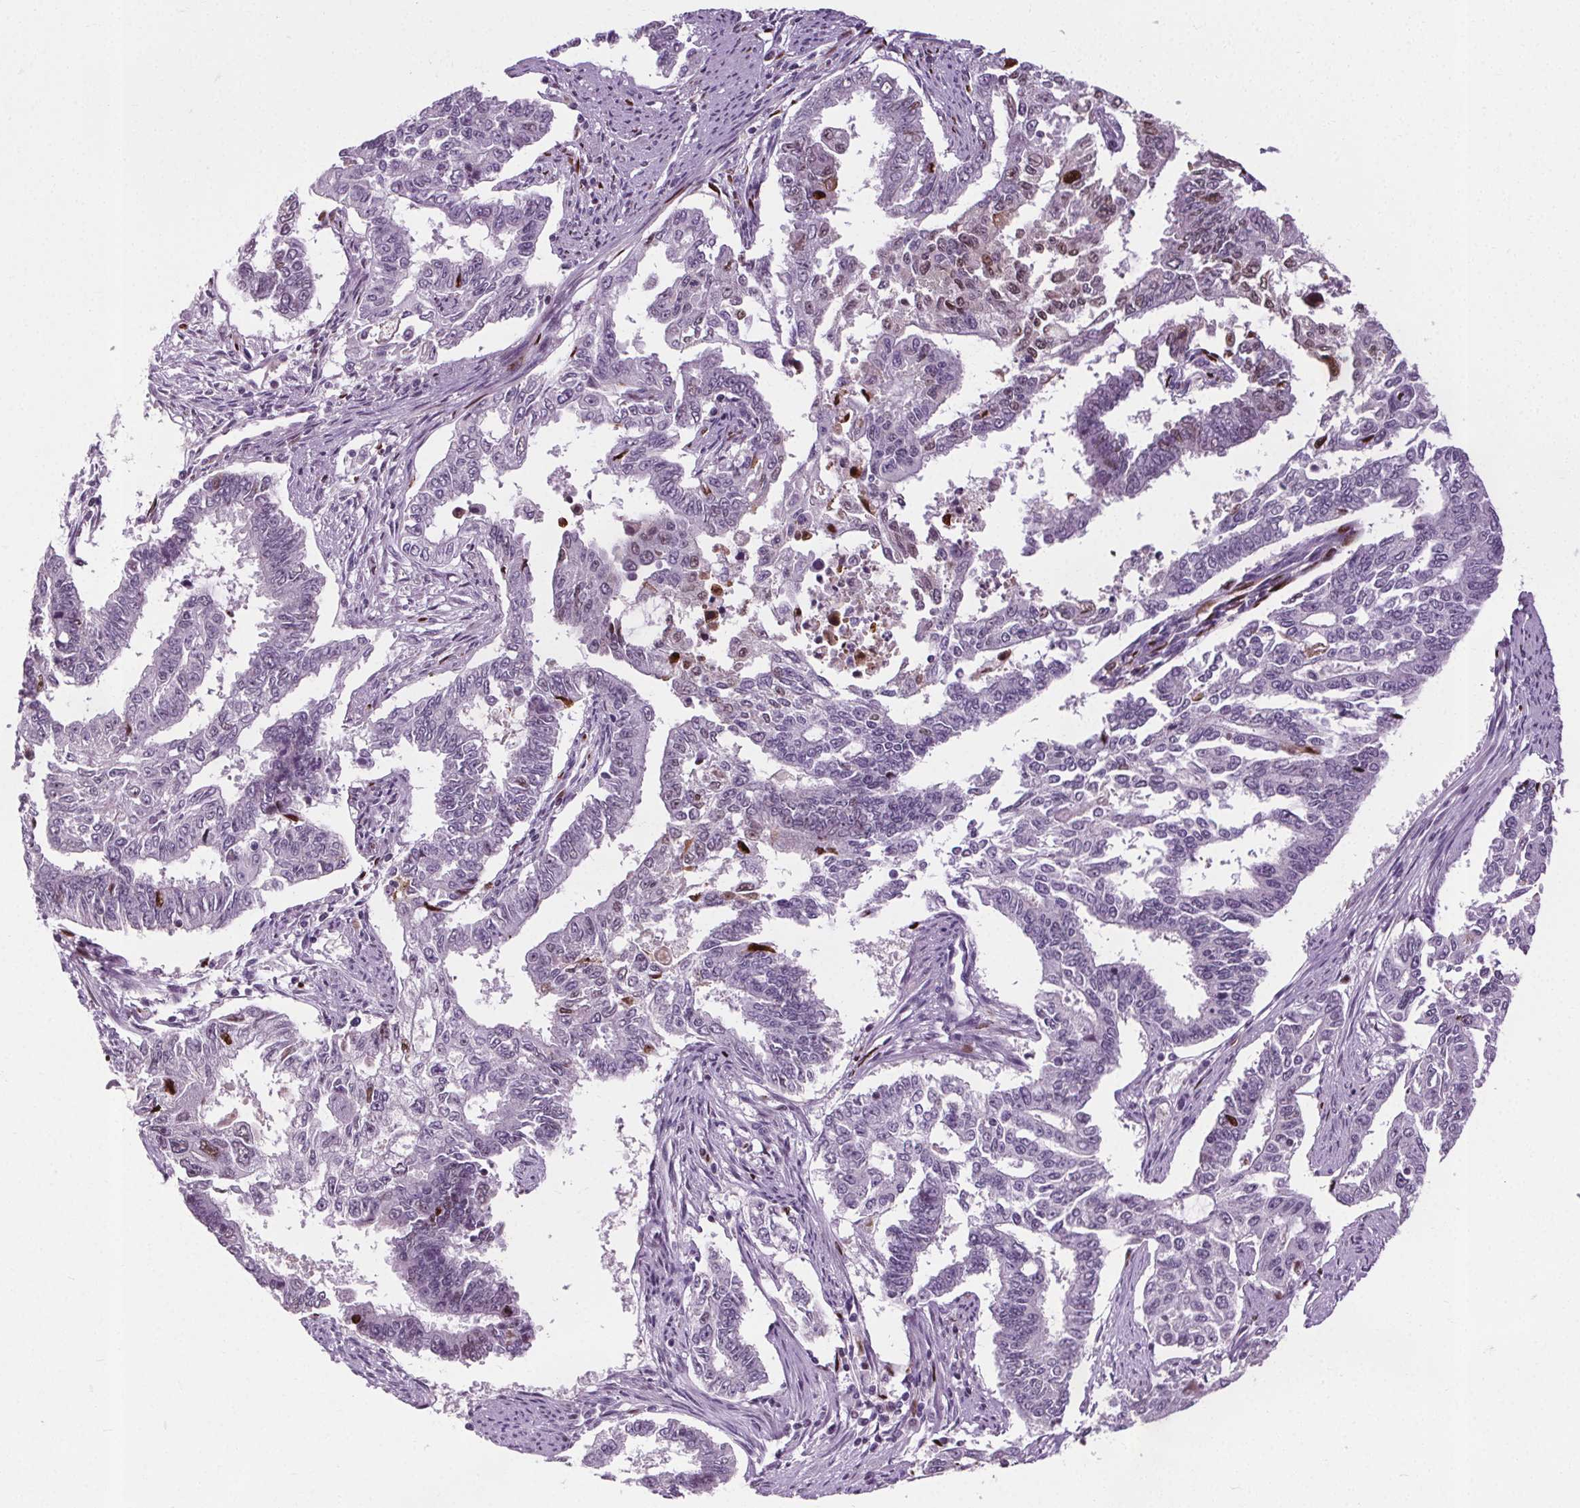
{"staining": {"intensity": "negative", "quantity": "none", "location": "none"}, "tissue": "endometrial cancer", "cell_type": "Tumor cells", "image_type": "cancer", "snomed": [{"axis": "morphology", "description": "Adenocarcinoma, NOS"}, {"axis": "topography", "description": "Uterus"}], "caption": "High magnification brightfield microscopy of endometrial cancer (adenocarcinoma) stained with DAB (brown) and counterstained with hematoxylin (blue): tumor cells show no significant staining. (Brightfield microscopy of DAB (3,3'-diaminobenzidine) IHC at high magnification).", "gene": "CEBPA", "patient": {"sex": "female", "age": 59}}